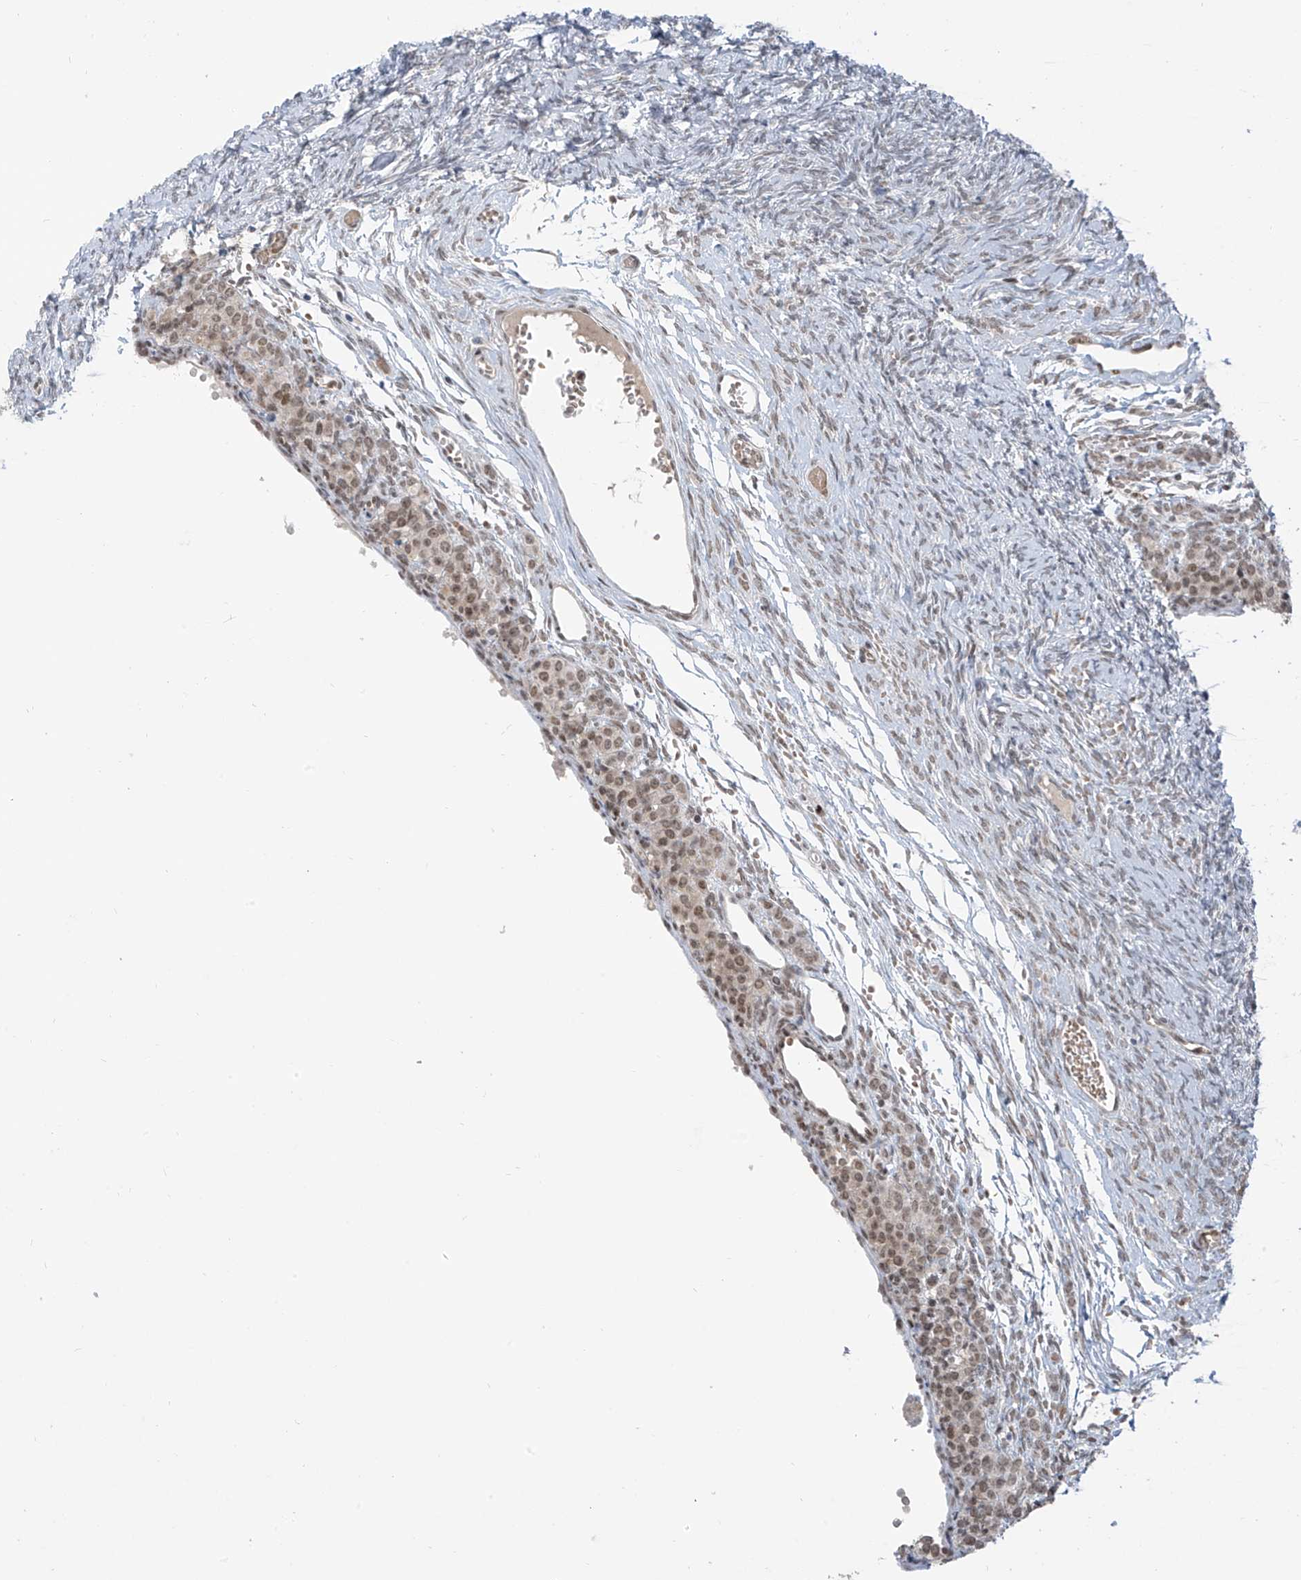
{"staining": {"intensity": "negative", "quantity": "none", "location": "none"}, "tissue": "ovary", "cell_type": "Ovarian stroma cells", "image_type": "normal", "snomed": [{"axis": "morphology", "description": "Adenocarcinoma, NOS"}, {"axis": "topography", "description": "Endometrium"}], "caption": "This is an immunohistochemistry photomicrograph of normal ovary. There is no staining in ovarian stroma cells.", "gene": "MCM9", "patient": {"sex": "female", "age": 32}}